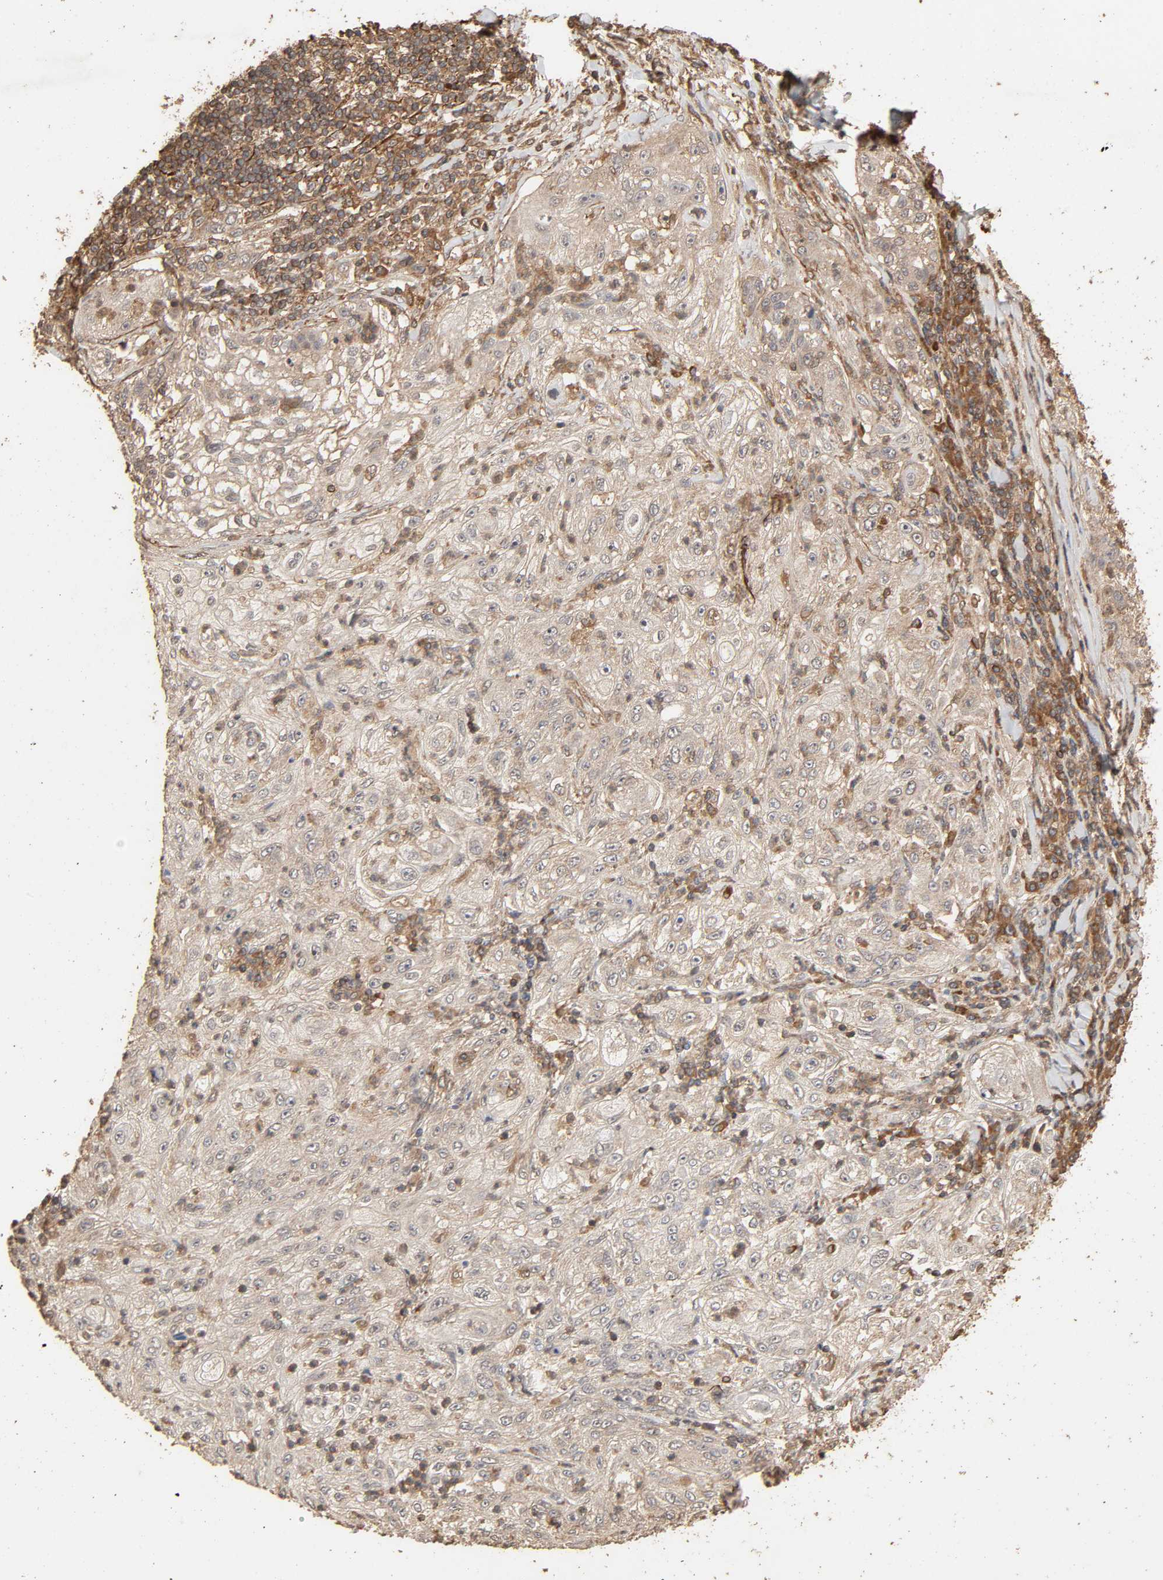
{"staining": {"intensity": "moderate", "quantity": "25%-75%", "location": "cytoplasmic/membranous"}, "tissue": "lung cancer", "cell_type": "Tumor cells", "image_type": "cancer", "snomed": [{"axis": "morphology", "description": "Inflammation, NOS"}, {"axis": "morphology", "description": "Squamous cell carcinoma, NOS"}, {"axis": "topography", "description": "Lymph node"}, {"axis": "topography", "description": "Soft tissue"}, {"axis": "topography", "description": "Lung"}], "caption": "Protein staining of lung cancer tissue shows moderate cytoplasmic/membranous staining in approximately 25%-75% of tumor cells.", "gene": "RPS6KA6", "patient": {"sex": "male", "age": 66}}